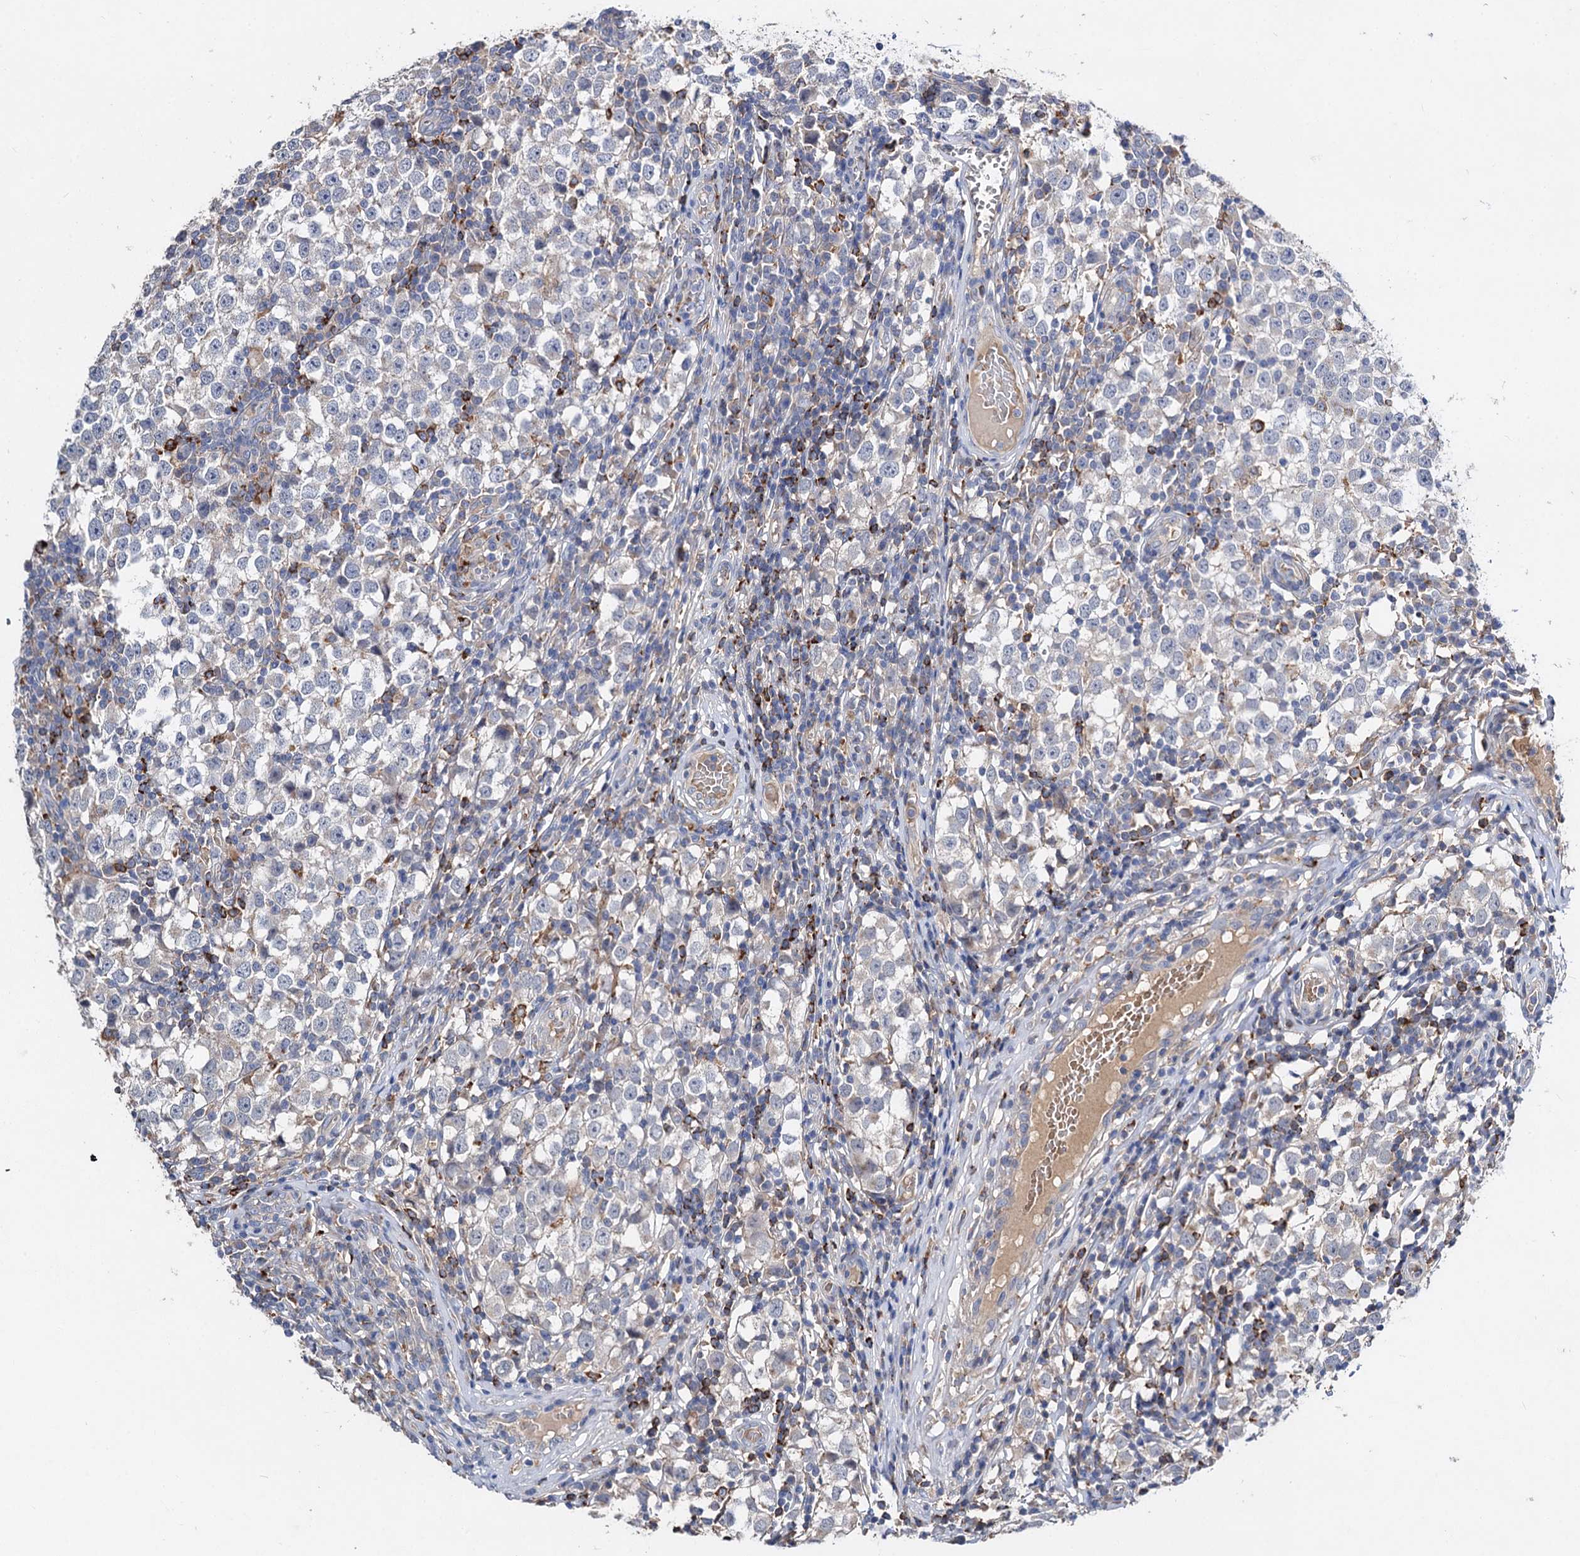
{"staining": {"intensity": "negative", "quantity": "none", "location": "none"}, "tissue": "testis cancer", "cell_type": "Tumor cells", "image_type": "cancer", "snomed": [{"axis": "morphology", "description": "Seminoma, NOS"}, {"axis": "topography", "description": "Testis"}], "caption": "Tumor cells are negative for protein expression in human testis cancer (seminoma).", "gene": "HVCN1", "patient": {"sex": "male", "age": 65}}